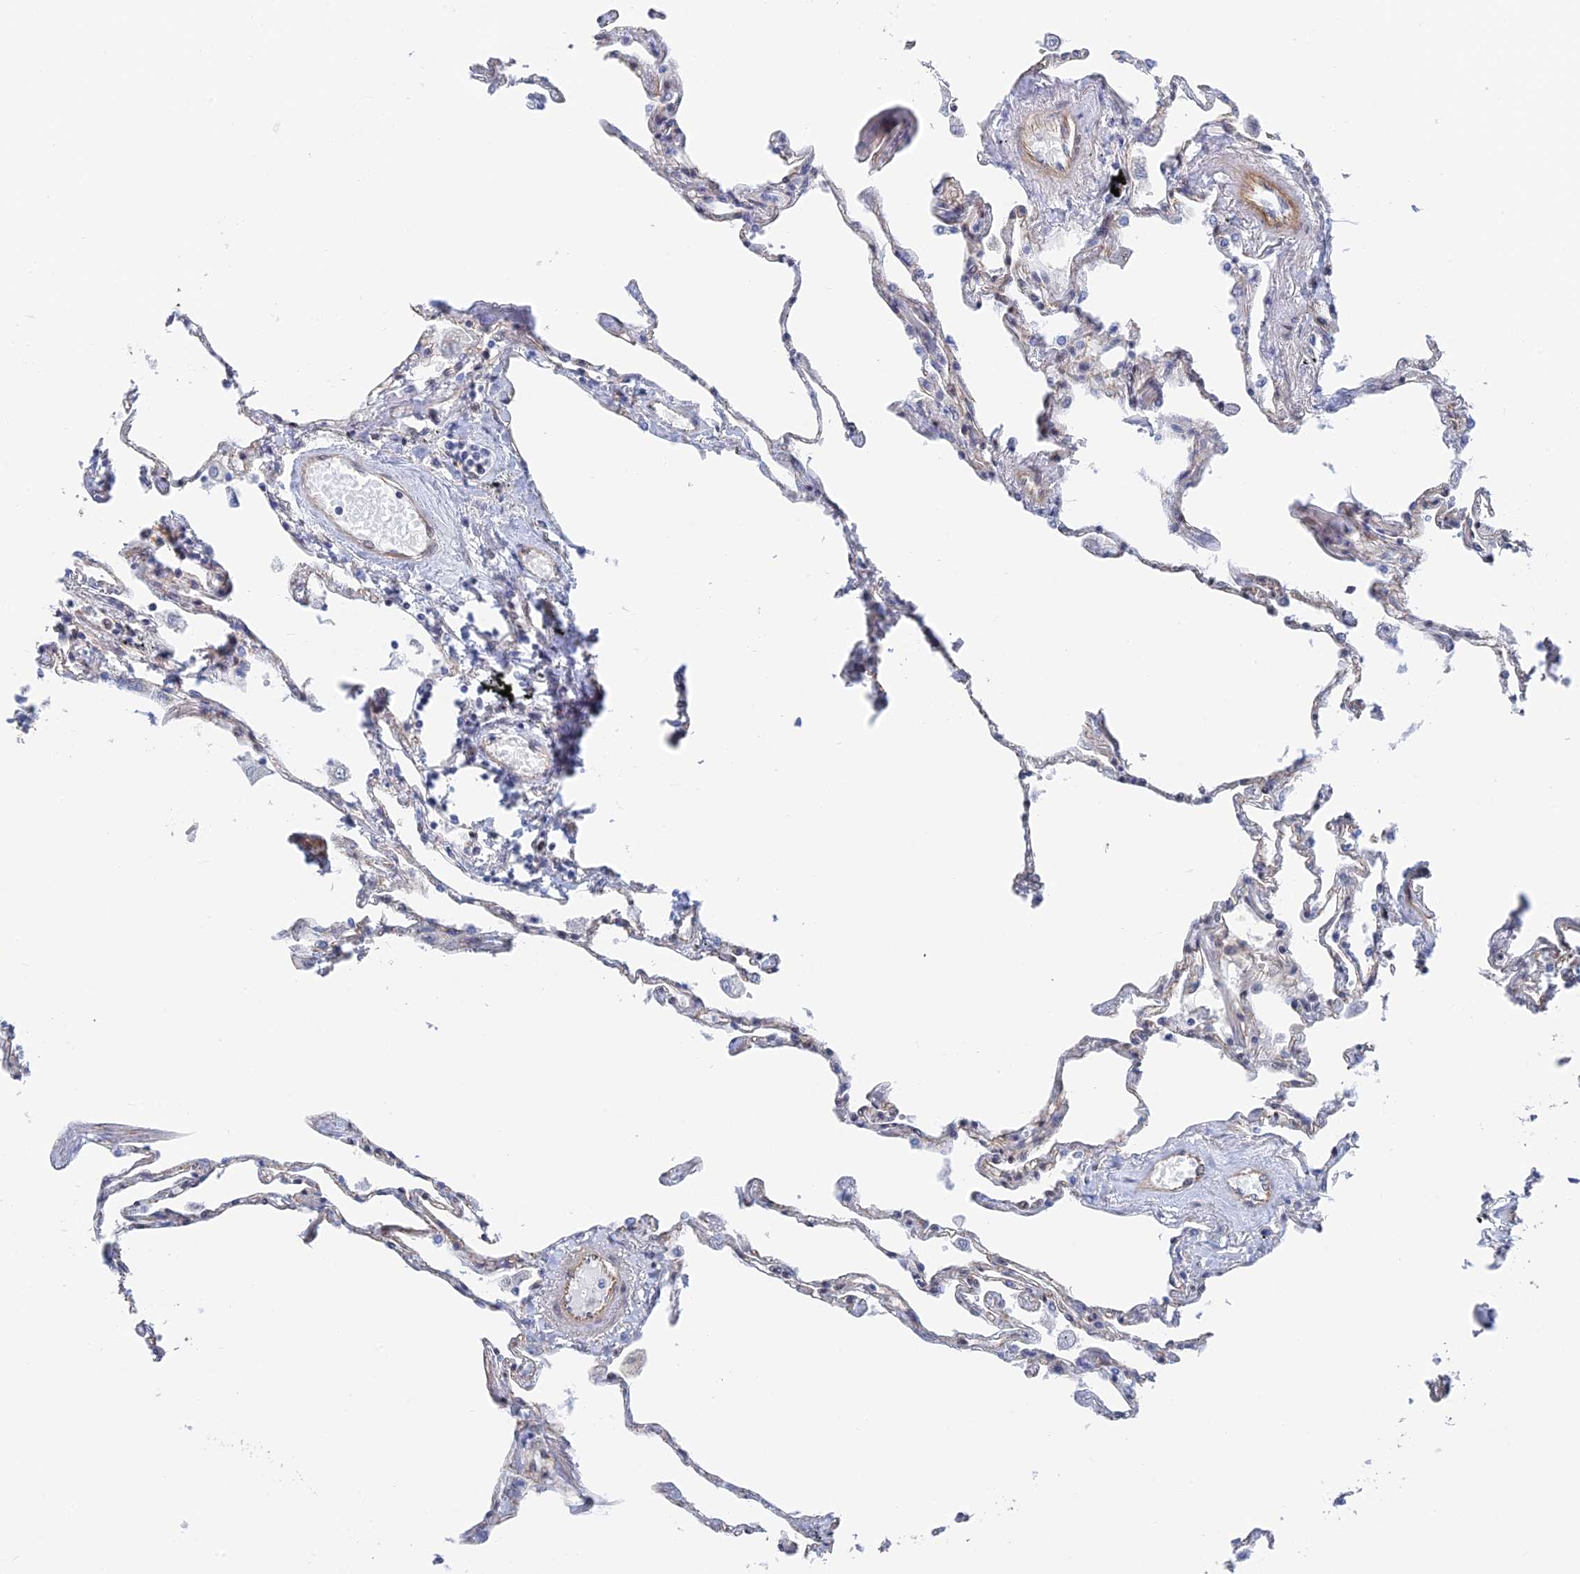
{"staining": {"intensity": "negative", "quantity": "none", "location": "none"}, "tissue": "lung", "cell_type": "Alveolar cells", "image_type": "normal", "snomed": [{"axis": "morphology", "description": "Normal tissue, NOS"}, {"axis": "topography", "description": "Lung"}], "caption": "There is no significant staining in alveolar cells of lung. The staining is performed using DAB (3,3'-diaminobenzidine) brown chromogen with nuclei counter-stained in using hematoxylin.", "gene": "CFAP92", "patient": {"sex": "female", "age": 67}}